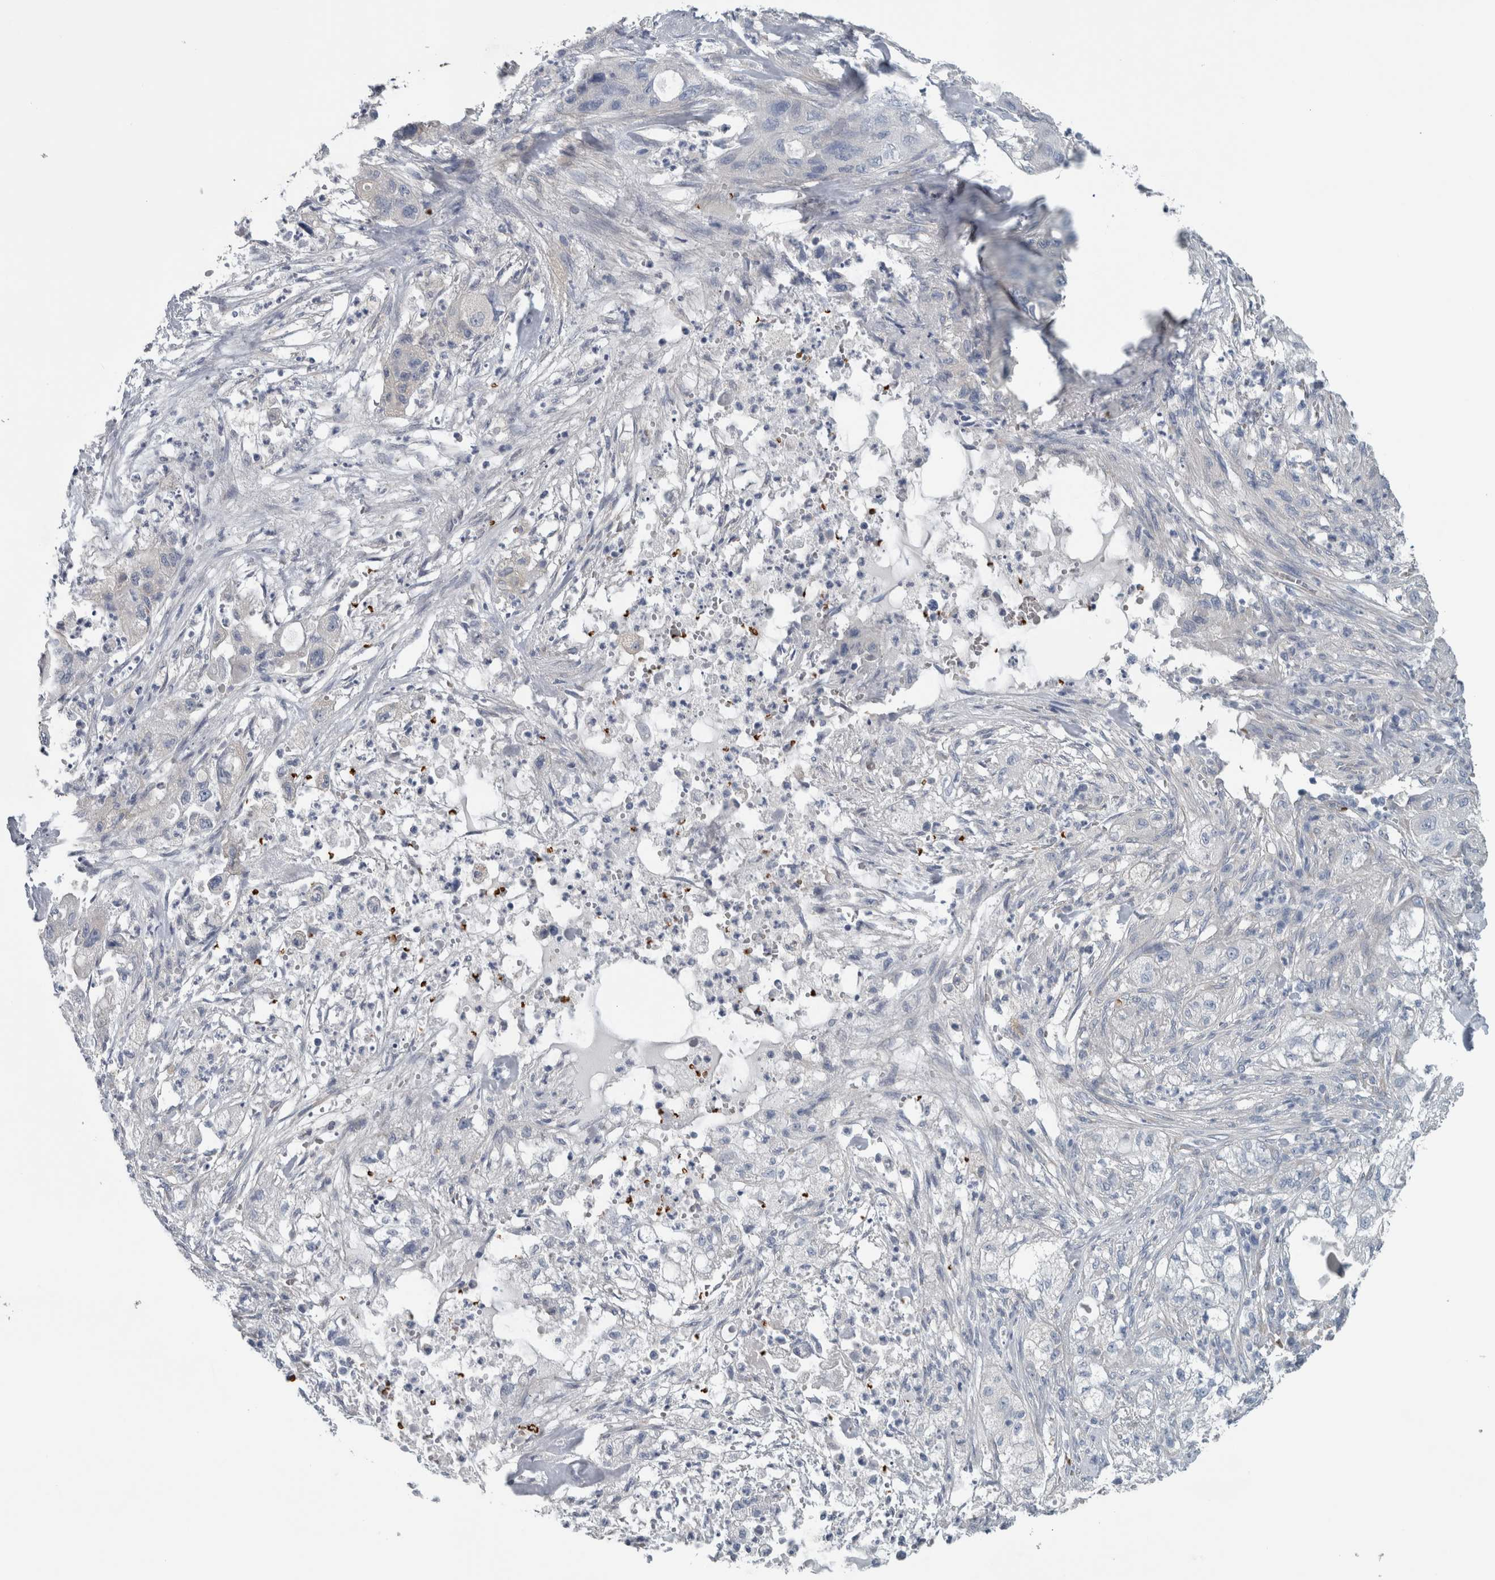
{"staining": {"intensity": "negative", "quantity": "none", "location": "none"}, "tissue": "pancreatic cancer", "cell_type": "Tumor cells", "image_type": "cancer", "snomed": [{"axis": "morphology", "description": "Adenocarcinoma, NOS"}, {"axis": "topography", "description": "Pancreas"}], "caption": "IHC photomicrograph of neoplastic tissue: pancreatic cancer stained with DAB displays no significant protein expression in tumor cells.", "gene": "SH3GL2", "patient": {"sex": "female", "age": 78}}